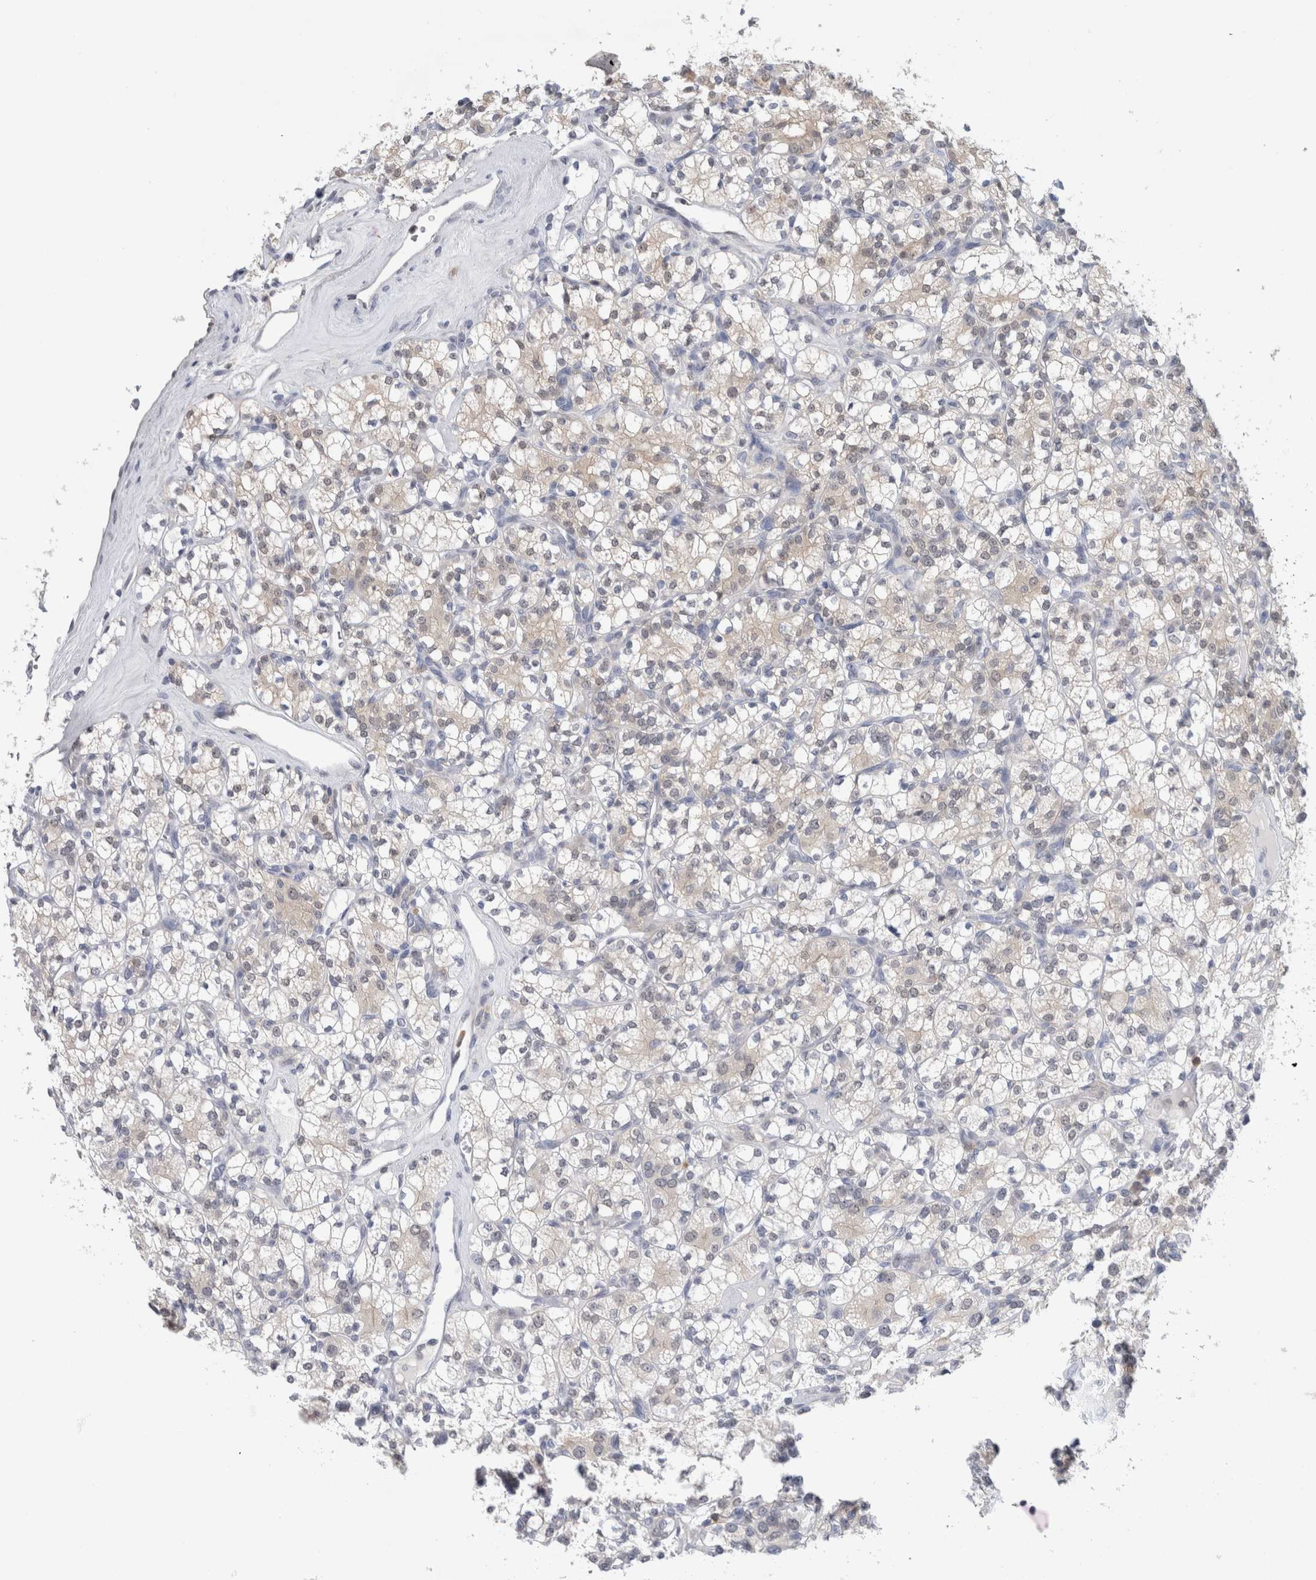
{"staining": {"intensity": "weak", "quantity": "<25%", "location": "cytoplasmic/membranous"}, "tissue": "renal cancer", "cell_type": "Tumor cells", "image_type": "cancer", "snomed": [{"axis": "morphology", "description": "Adenocarcinoma, NOS"}, {"axis": "topography", "description": "Kidney"}], "caption": "Tumor cells show no significant protein staining in renal cancer.", "gene": "CASP6", "patient": {"sex": "male", "age": 77}}